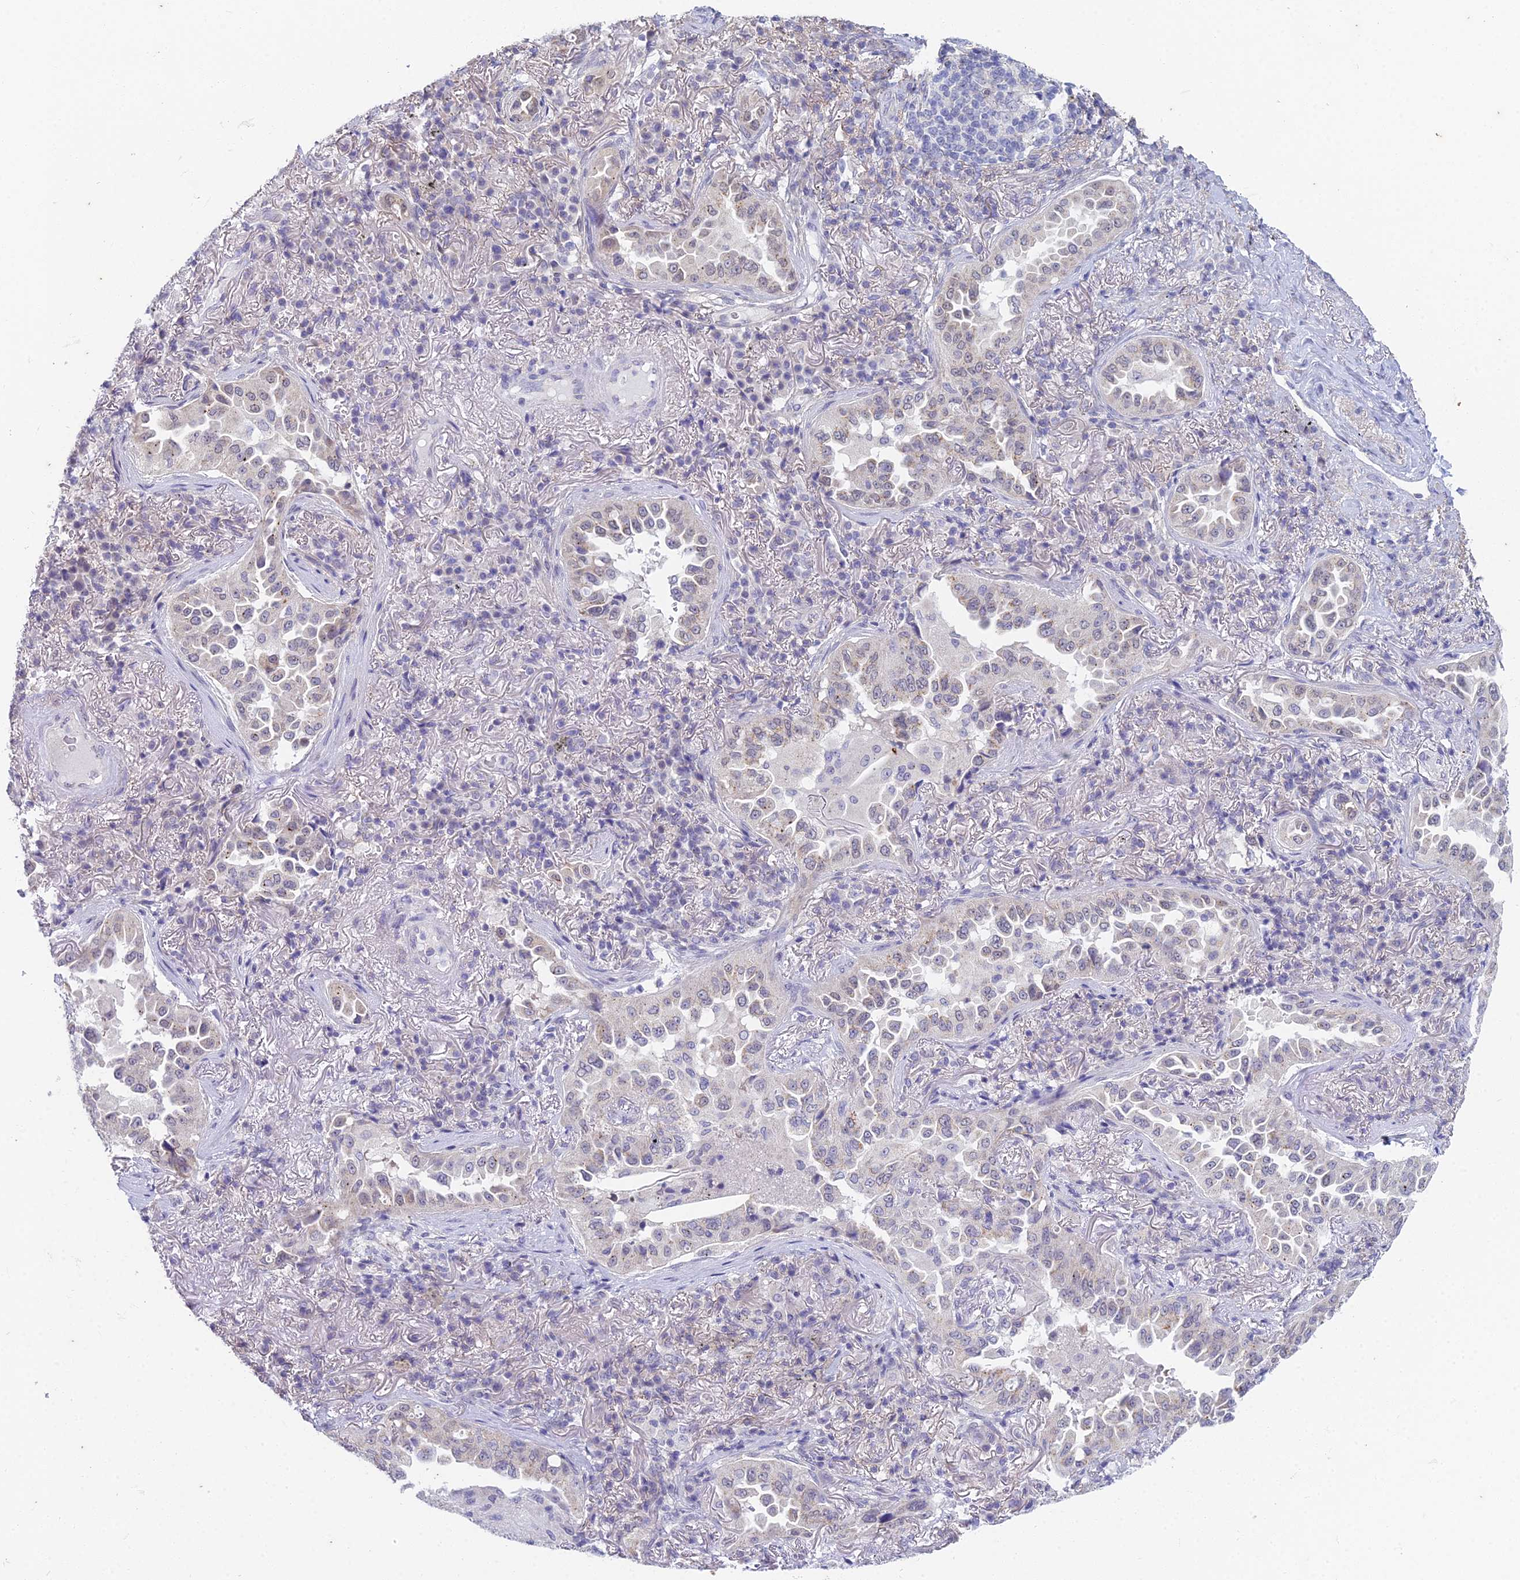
{"staining": {"intensity": "weak", "quantity": "<25%", "location": "cytoplasmic/membranous"}, "tissue": "lung cancer", "cell_type": "Tumor cells", "image_type": "cancer", "snomed": [{"axis": "morphology", "description": "Adenocarcinoma, NOS"}, {"axis": "topography", "description": "Lung"}], "caption": "Immunohistochemical staining of lung cancer (adenocarcinoma) displays no significant staining in tumor cells.", "gene": "EEF2KMT", "patient": {"sex": "female", "age": 69}}